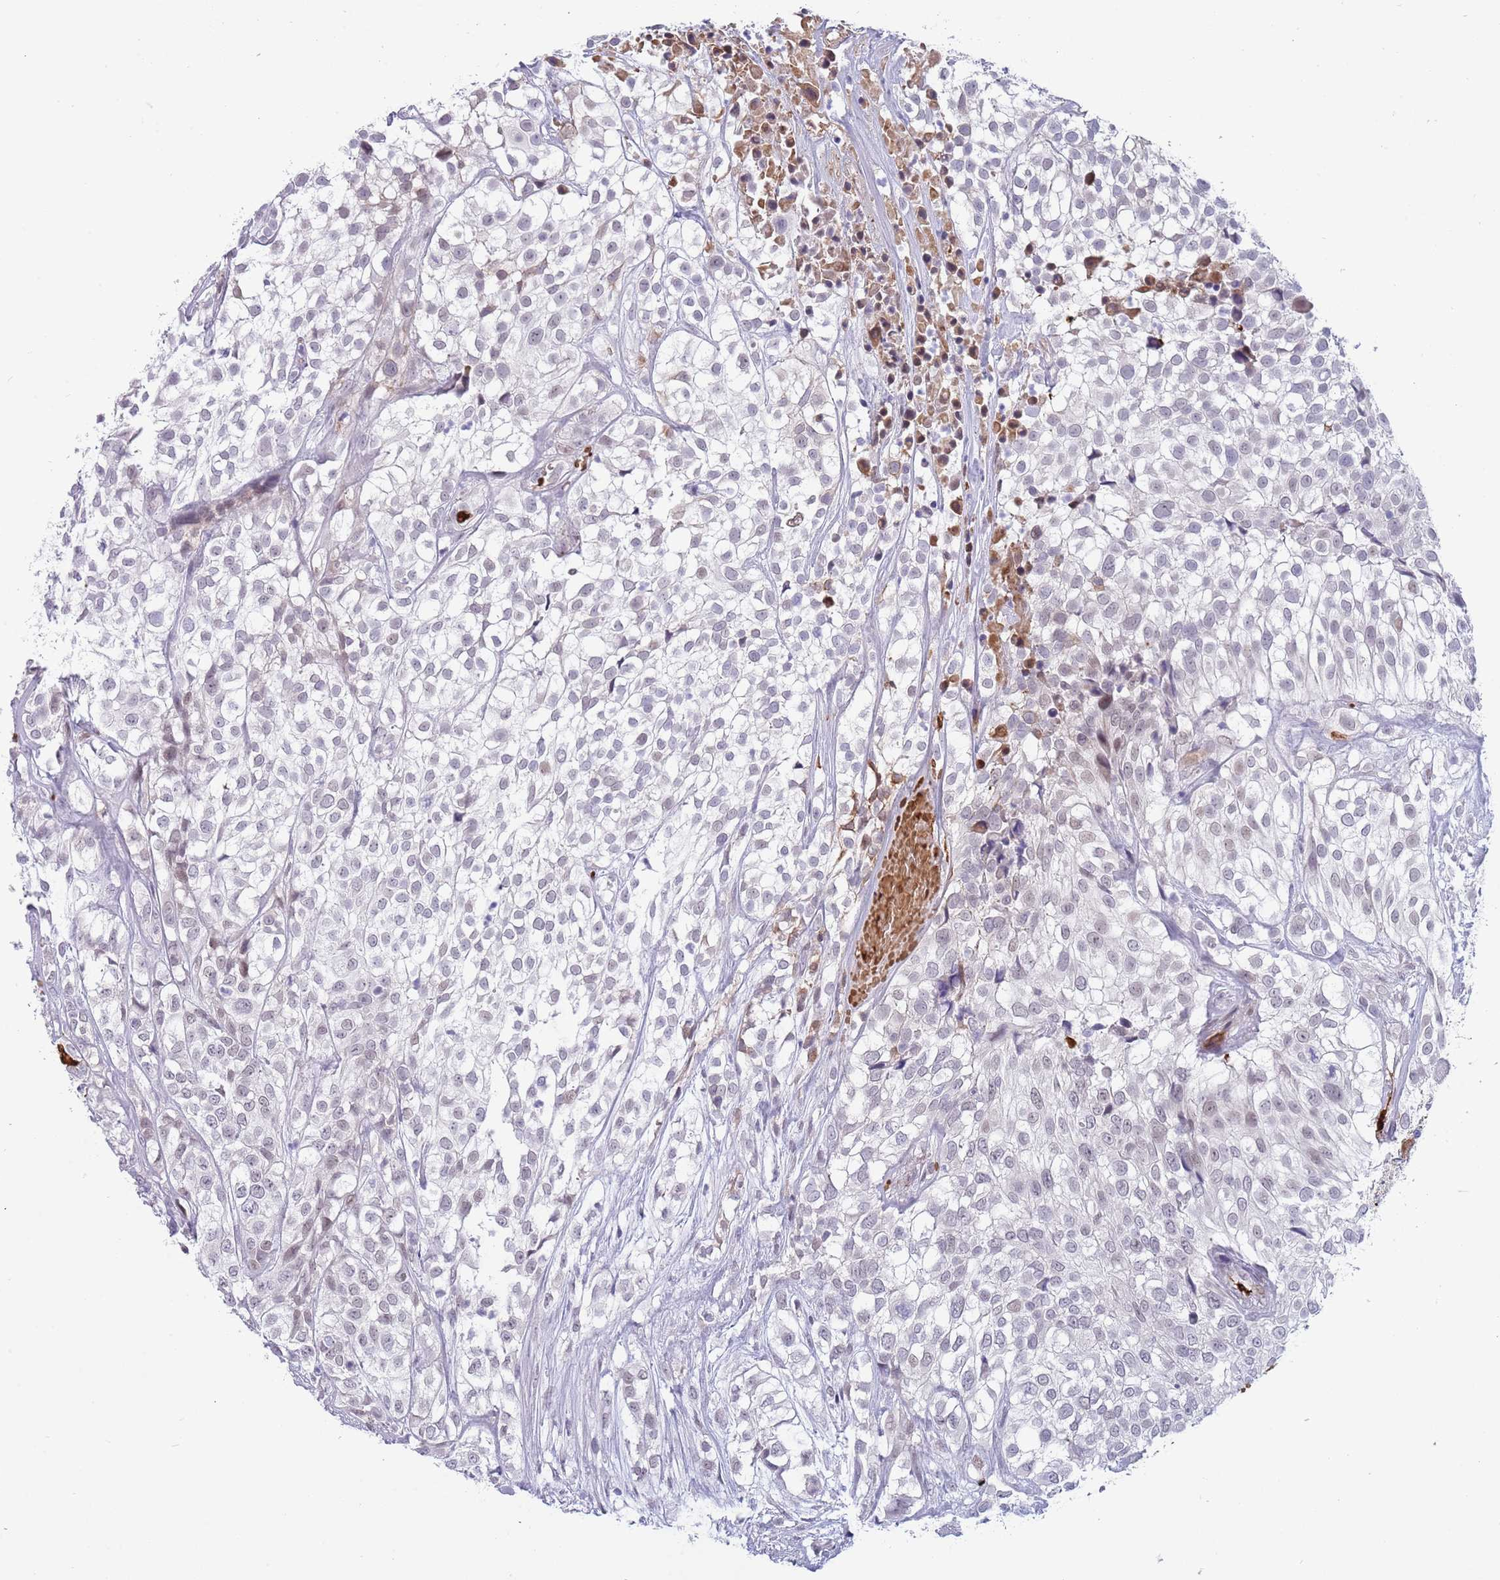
{"staining": {"intensity": "weak", "quantity": "25%-75%", "location": "nuclear"}, "tissue": "urothelial cancer", "cell_type": "Tumor cells", "image_type": "cancer", "snomed": [{"axis": "morphology", "description": "Urothelial carcinoma, High grade"}, {"axis": "topography", "description": "Urinary bladder"}], "caption": "A brown stain shows weak nuclear positivity of a protein in human urothelial carcinoma (high-grade) tumor cells.", "gene": "LYPD6B", "patient": {"sex": "male", "age": 56}}